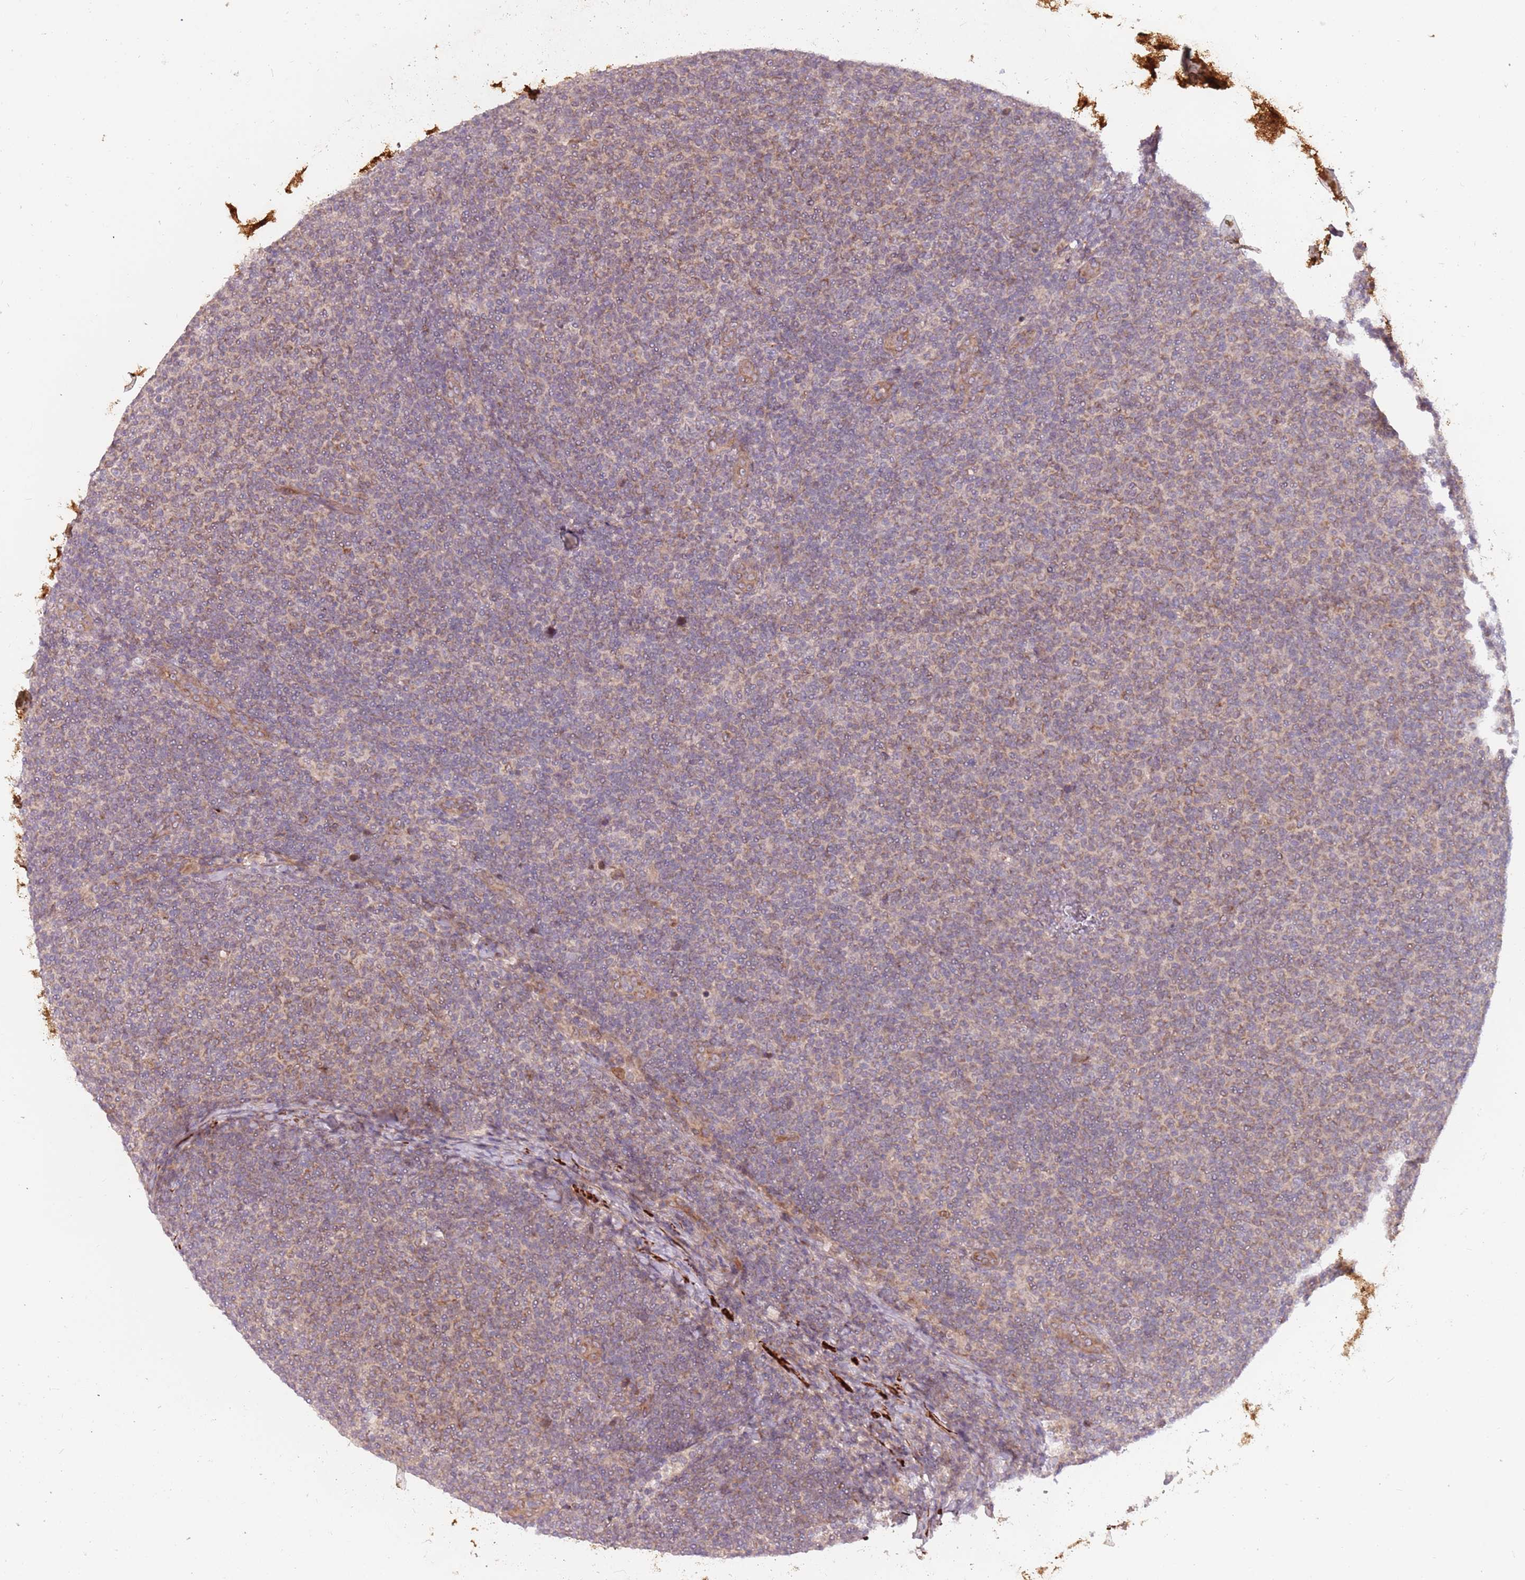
{"staining": {"intensity": "moderate", "quantity": "25%-75%", "location": "cytoplasmic/membranous"}, "tissue": "lymphoma", "cell_type": "Tumor cells", "image_type": "cancer", "snomed": [{"axis": "morphology", "description": "Malignant lymphoma, non-Hodgkin's type, Low grade"}, {"axis": "topography", "description": "Lymph node"}], "caption": "Human lymphoma stained with a brown dye exhibits moderate cytoplasmic/membranous positive positivity in about 25%-75% of tumor cells.", "gene": "PLD6", "patient": {"sex": "male", "age": 66}}